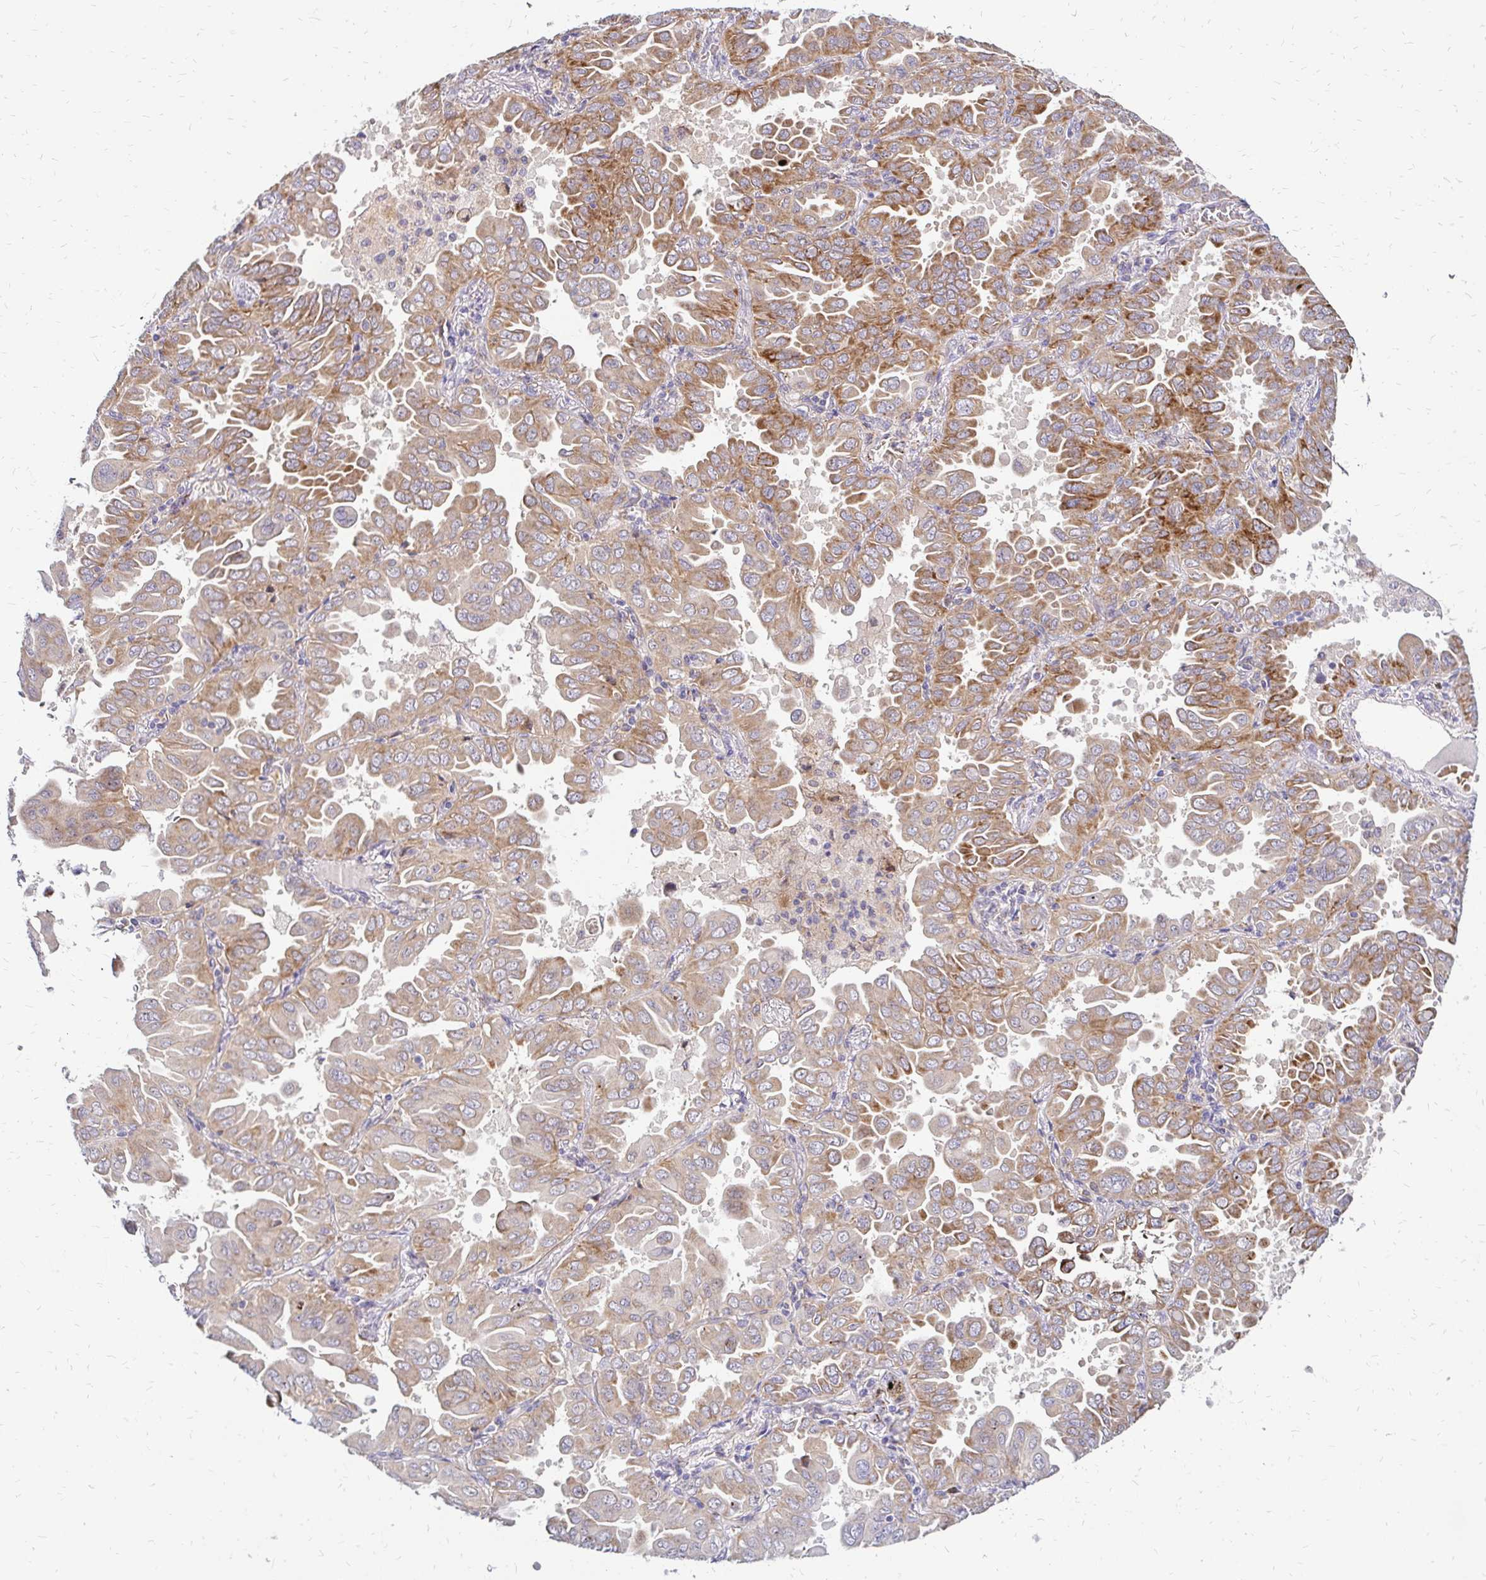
{"staining": {"intensity": "moderate", "quantity": "25%-75%", "location": "cytoplasmic/membranous"}, "tissue": "lung cancer", "cell_type": "Tumor cells", "image_type": "cancer", "snomed": [{"axis": "morphology", "description": "Adenocarcinoma, NOS"}, {"axis": "topography", "description": "Lung"}], "caption": "Lung cancer (adenocarcinoma) stained with DAB IHC reveals medium levels of moderate cytoplasmic/membranous positivity in approximately 25%-75% of tumor cells.", "gene": "IDUA", "patient": {"sex": "male", "age": 64}}